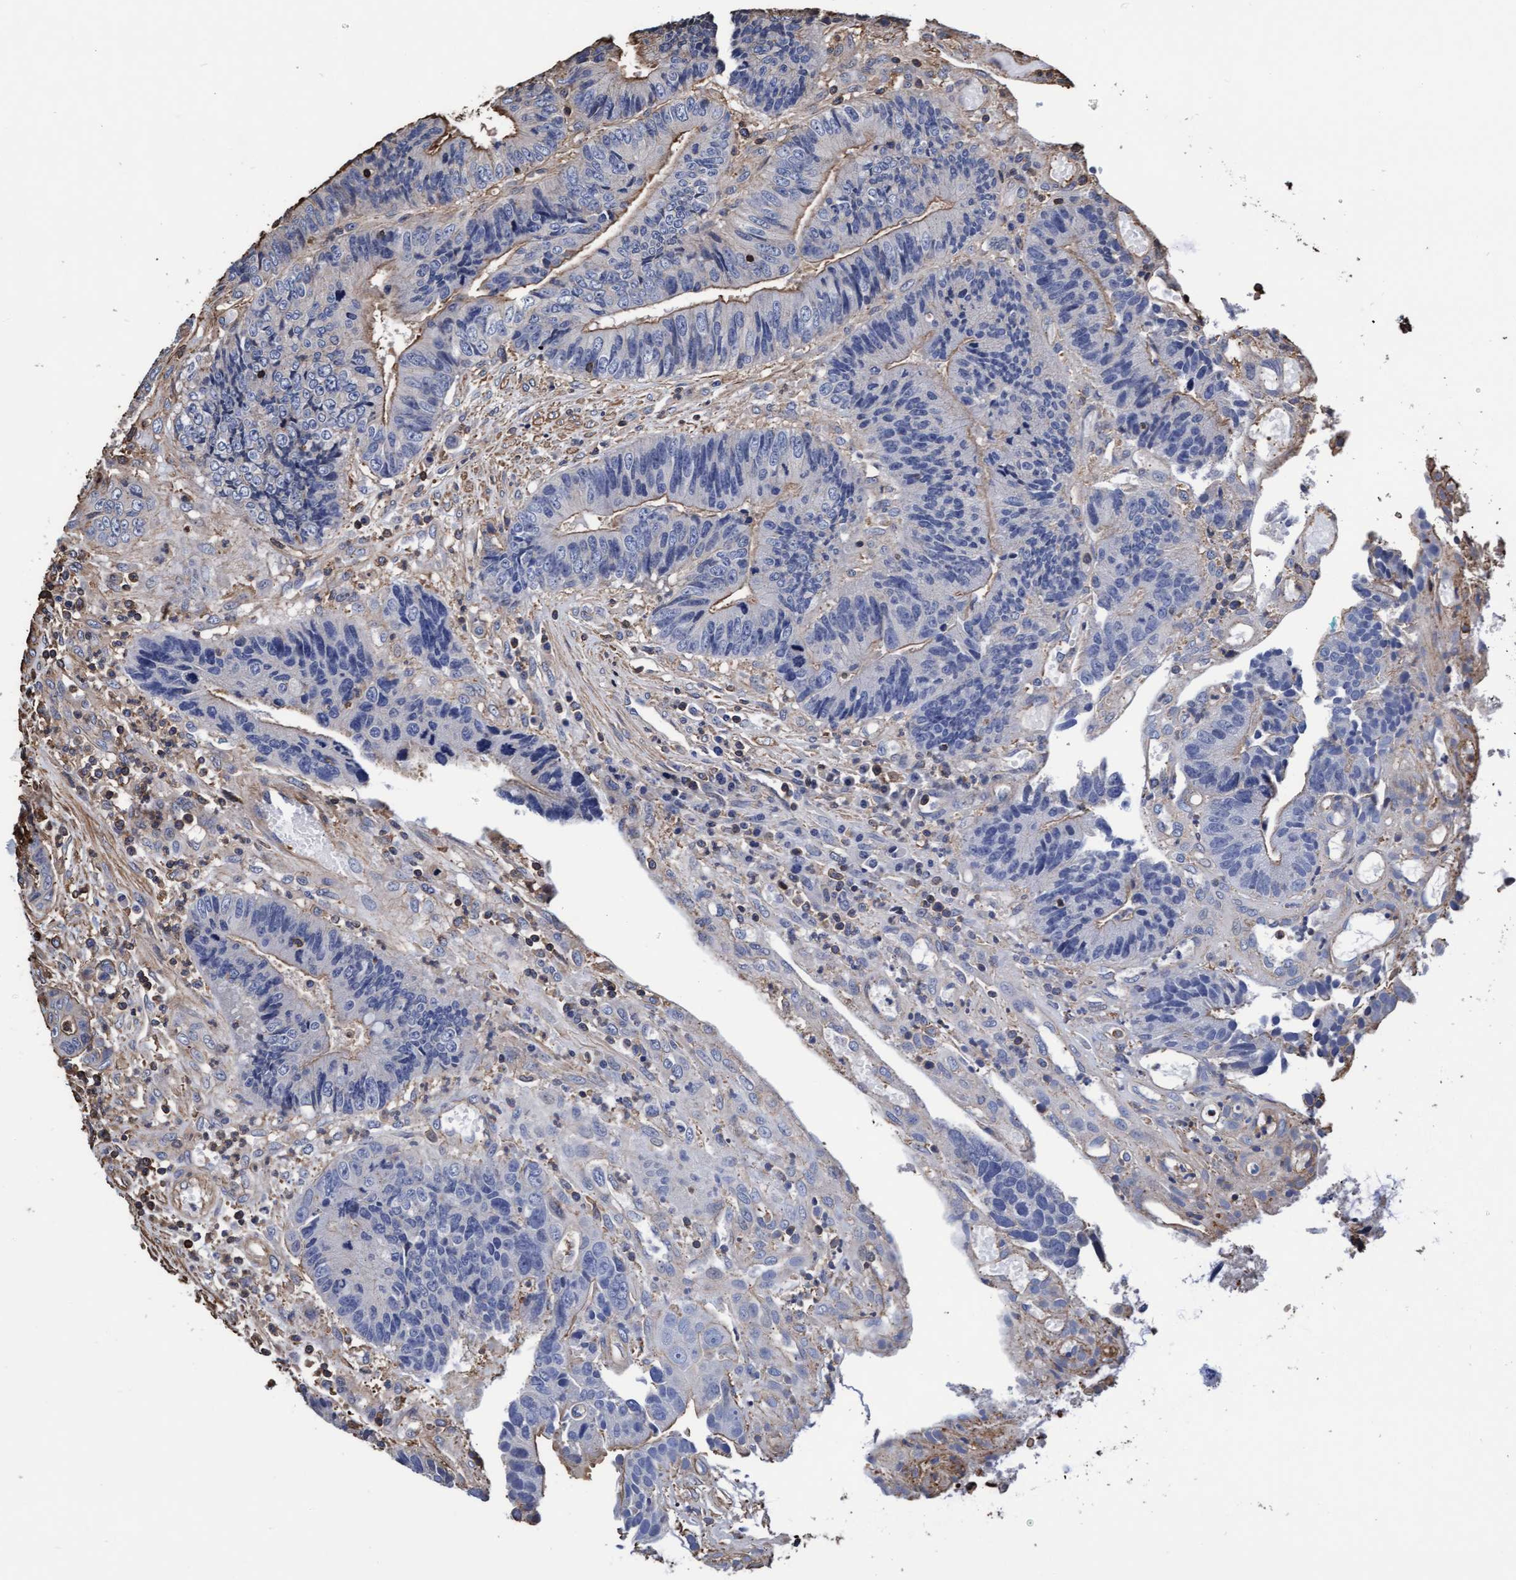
{"staining": {"intensity": "moderate", "quantity": "<25%", "location": "cytoplasmic/membranous"}, "tissue": "colorectal cancer", "cell_type": "Tumor cells", "image_type": "cancer", "snomed": [{"axis": "morphology", "description": "Adenocarcinoma, NOS"}, {"axis": "topography", "description": "Rectum"}], "caption": "Colorectal cancer was stained to show a protein in brown. There is low levels of moderate cytoplasmic/membranous expression in approximately <25% of tumor cells. (DAB (3,3'-diaminobenzidine) = brown stain, brightfield microscopy at high magnification).", "gene": "GRHPR", "patient": {"sex": "male", "age": 84}}